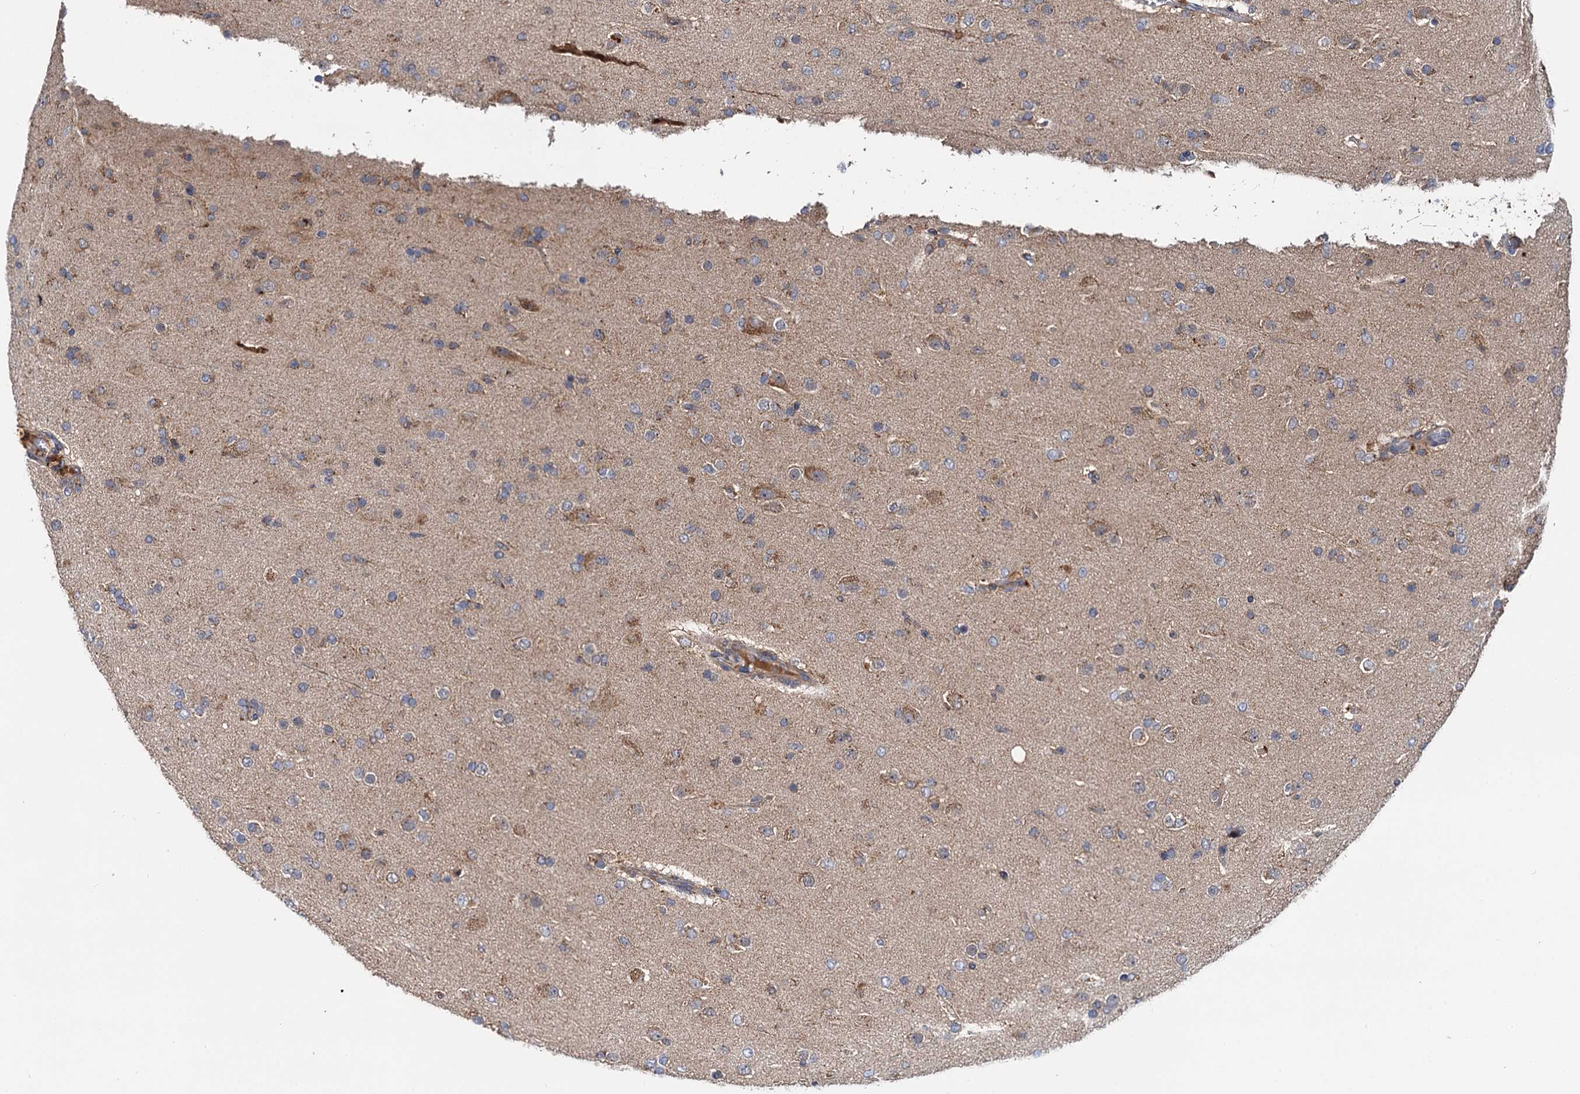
{"staining": {"intensity": "negative", "quantity": "none", "location": "none"}, "tissue": "glioma", "cell_type": "Tumor cells", "image_type": "cancer", "snomed": [{"axis": "morphology", "description": "Glioma, malignant, Low grade"}, {"axis": "topography", "description": "Brain"}], "caption": "This is a histopathology image of immunohistochemistry (IHC) staining of low-grade glioma (malignant), which shows no expression in tumor cells.", "gene": "SPRYD3", "patient": {"sex": "male", "age": 65}}